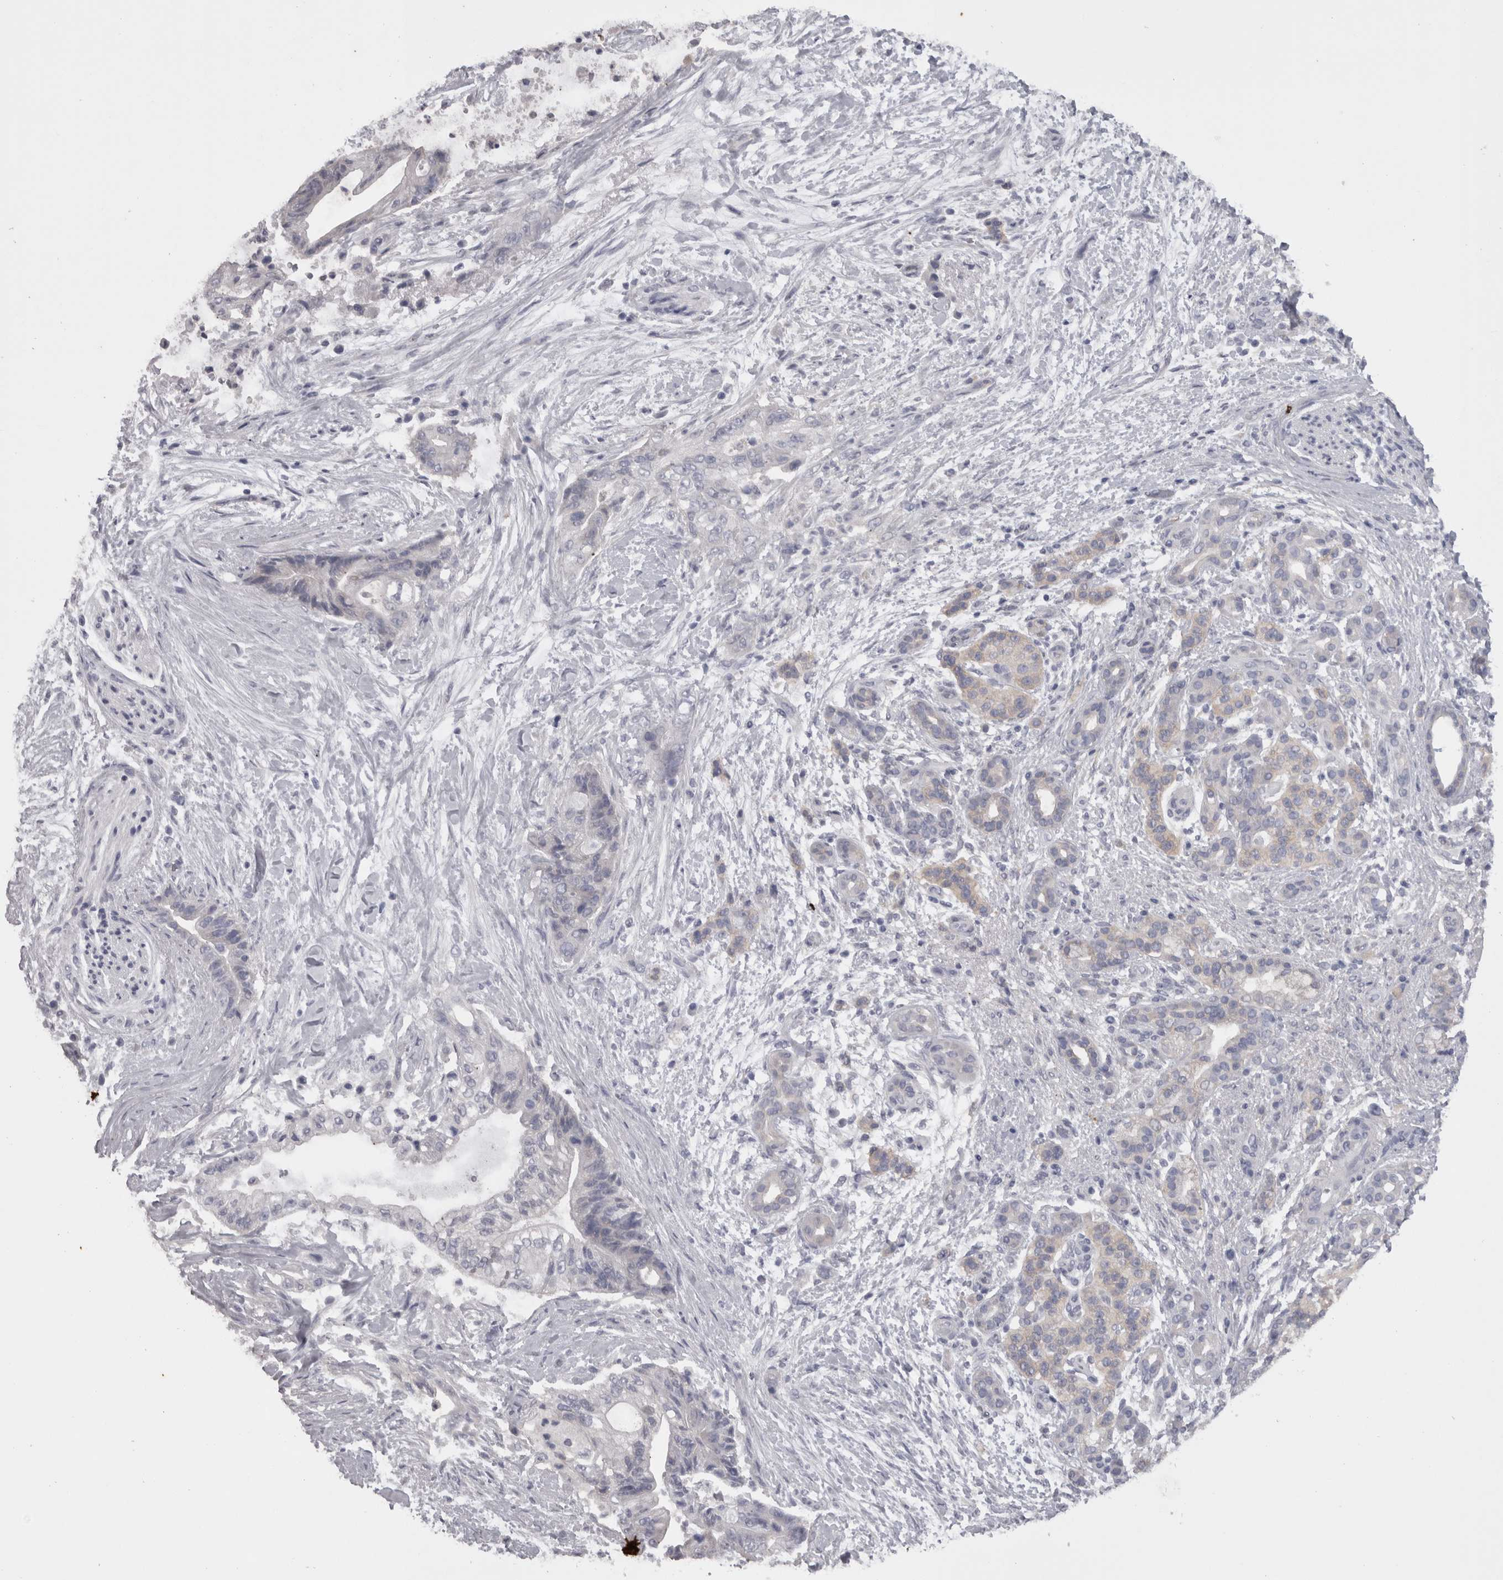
{"staining": {"intensity": "weak", "quantity": "<25%", "location": "cytoplasmic/membranous"}, "tissue": "pancreatic cancer", "cell_type": "Tumor cells", "image_type": "cancer", "snomed": [{"axis": "morphology", "description": "Adenocarcinoma, NOS"}, {"axis": "topography", "description": "Pancreas"}], "caption": "An immunohistochemistry (IHC) histopathology image of pancreatic adenocarcinoma is shown. There is no staining in tumor cells of pancreatic adenocarcinoma. (DAB IHC with hematoxylin counter stain).", "gene": "CAMK2D", "patient": {"sex": "male", "age": 59}}